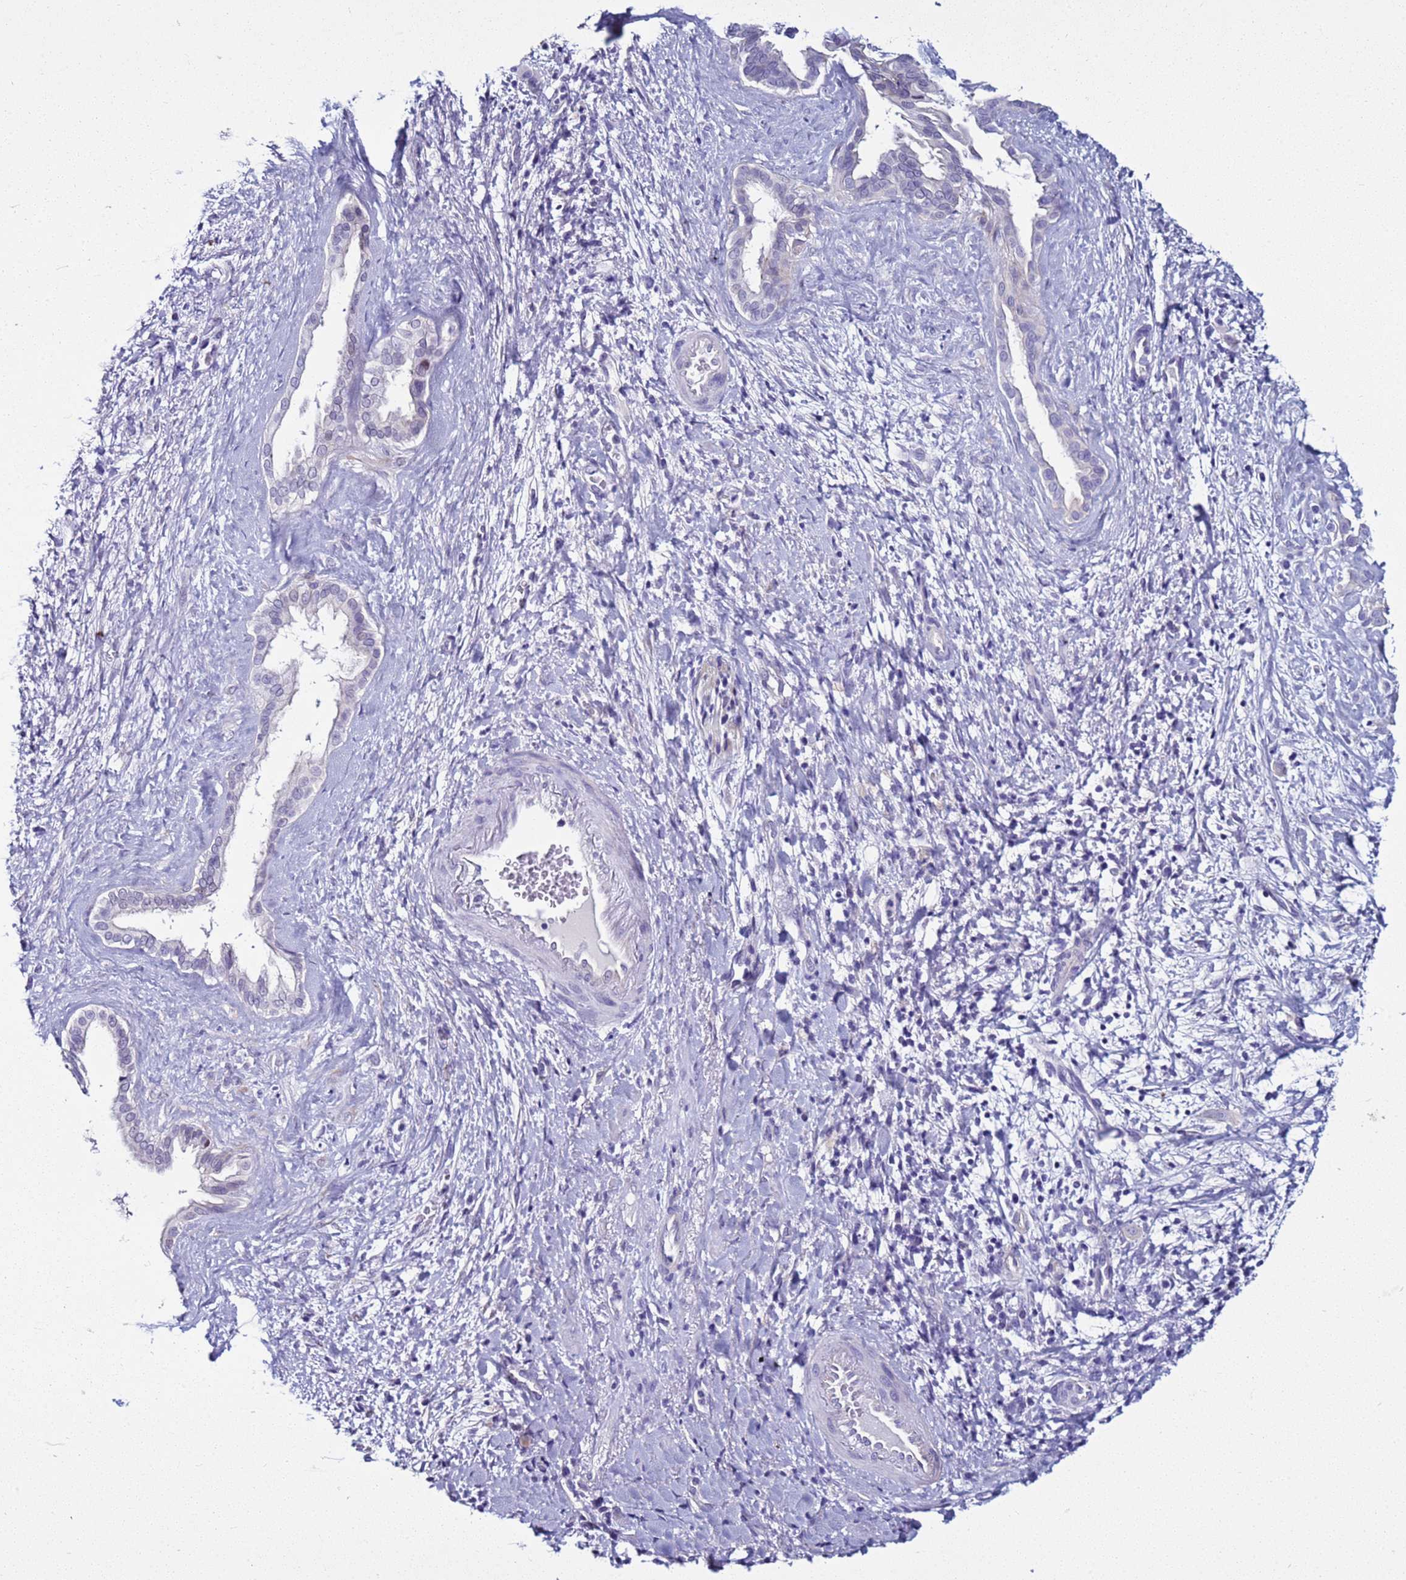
{"staining": {"intensity": "negative", "quantity": "none", "location": "none"}, "tissue": "liver cancer", "cell_type": "Tumor cells", "image_type": "cancer", "snomed": [{"axis": "morphology", "description": "Cholangiocarcinoma"}, {"axis": "topography", "description": "Liver"}], "caption": "Tumor cells show no significant protein positivity in liver cancer (cholangiocarcinoma).", "gene": "LRRC10B", "patient": {"sex": "male", "age": 67}}